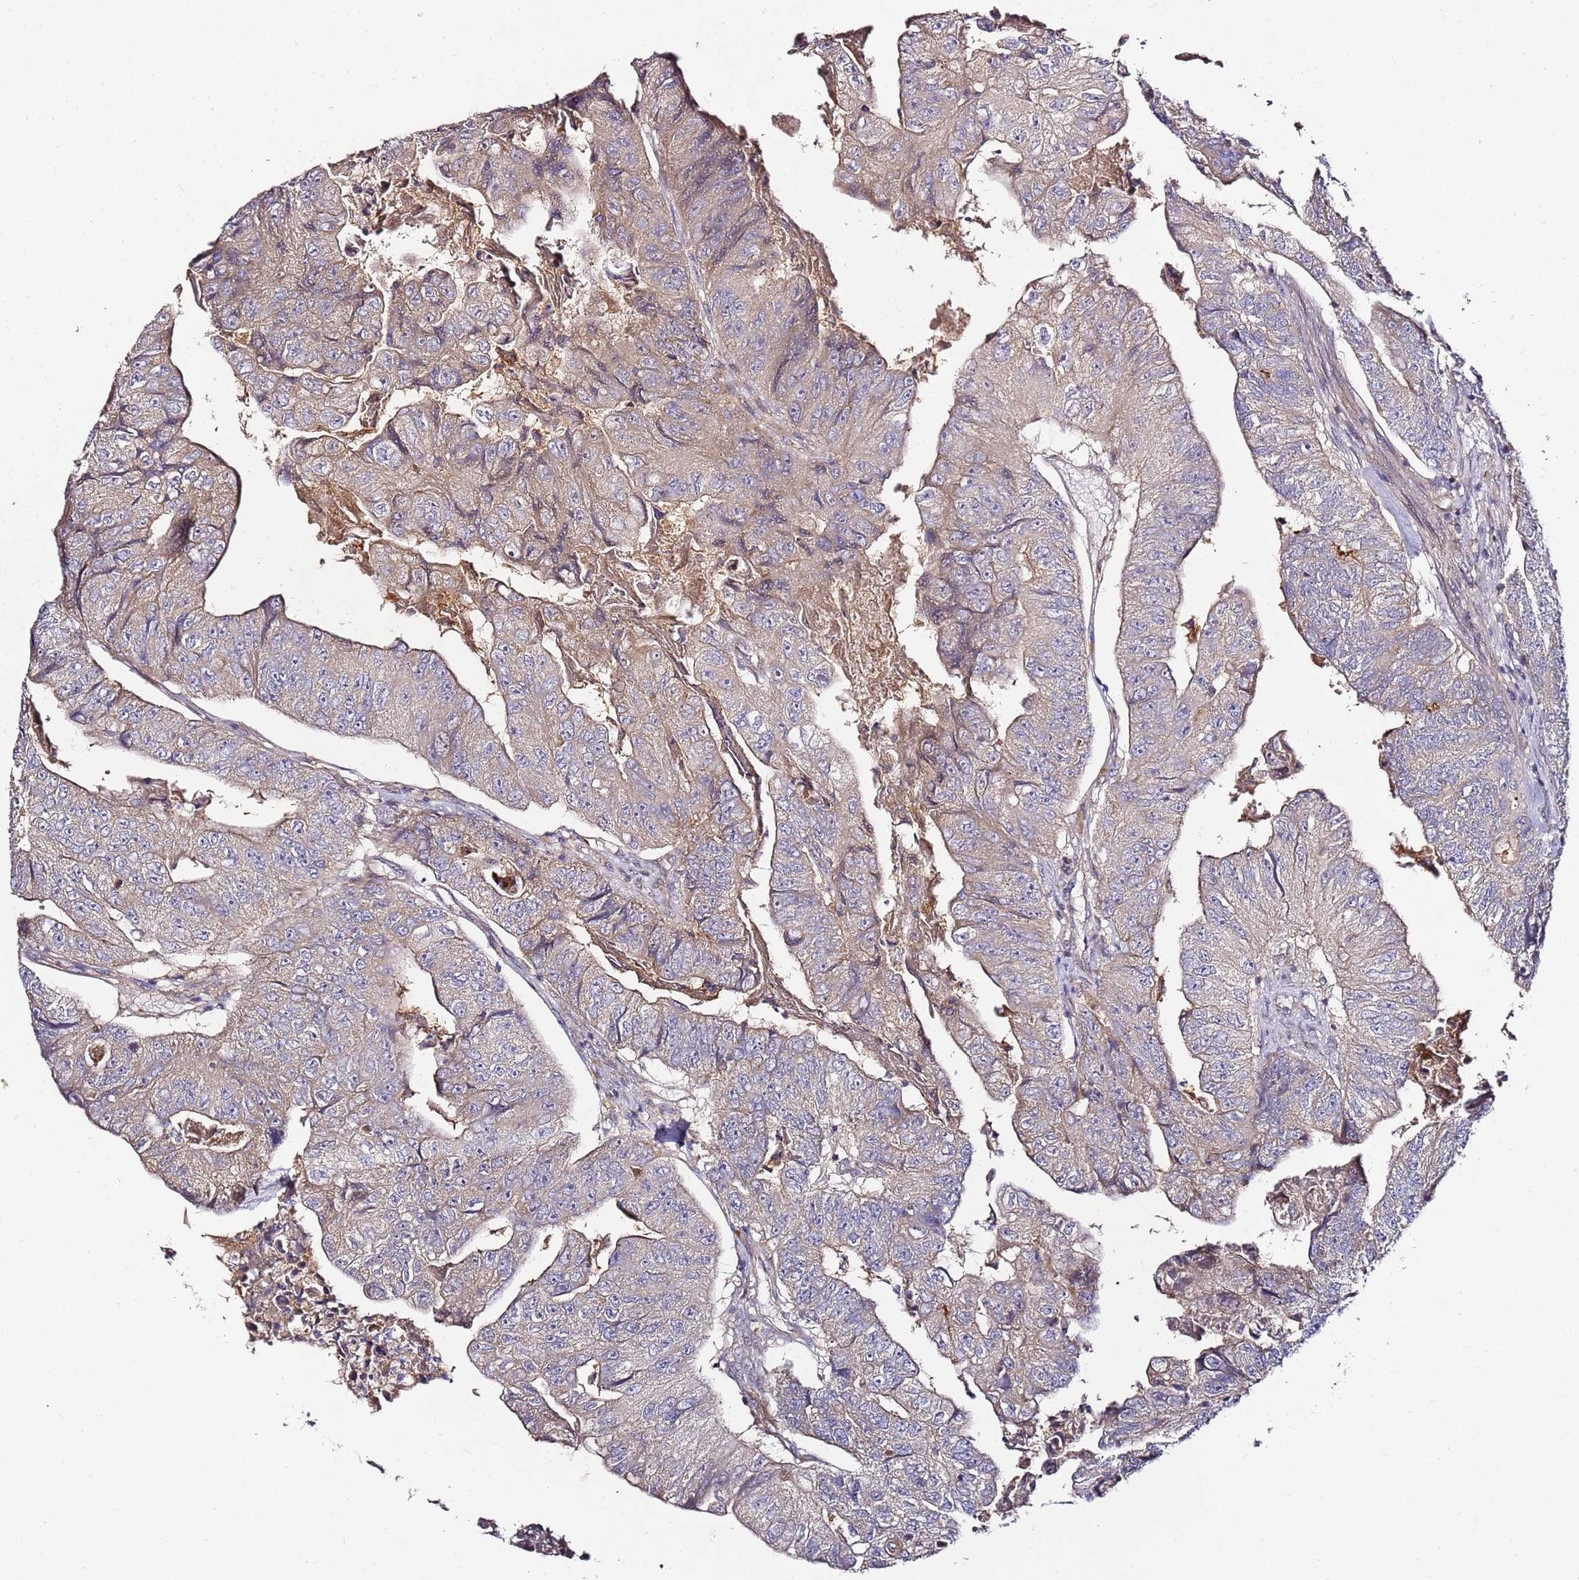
{"staining": {"intensity": "weak", "quantity": "25%-75%", "location": "cytoplasmic/membranous"}, "tissue": "colorectal cancer", "cell_type": "Tumor cells", "image_type": "cancer", "snomed": [{"axis": "morphology", "description": "Adenocarcinoma, NOS"}, {"axis": "topography", "description": "Colon"}], "caption": "A high-resolution image shows immunohistochemistry (IHC) staining of colorectal adenocarcinoma, which shows weak cytoplasmic/membranous staining in approximately 25%-75% of tumor cells. The staining is performed using DAB brown chromogen to label protein expression. The nuclei are counter-stained blue using hematoxylin.", "gene": "KRTAP21-3", "patient": {"sex": "female", "age": 67}}